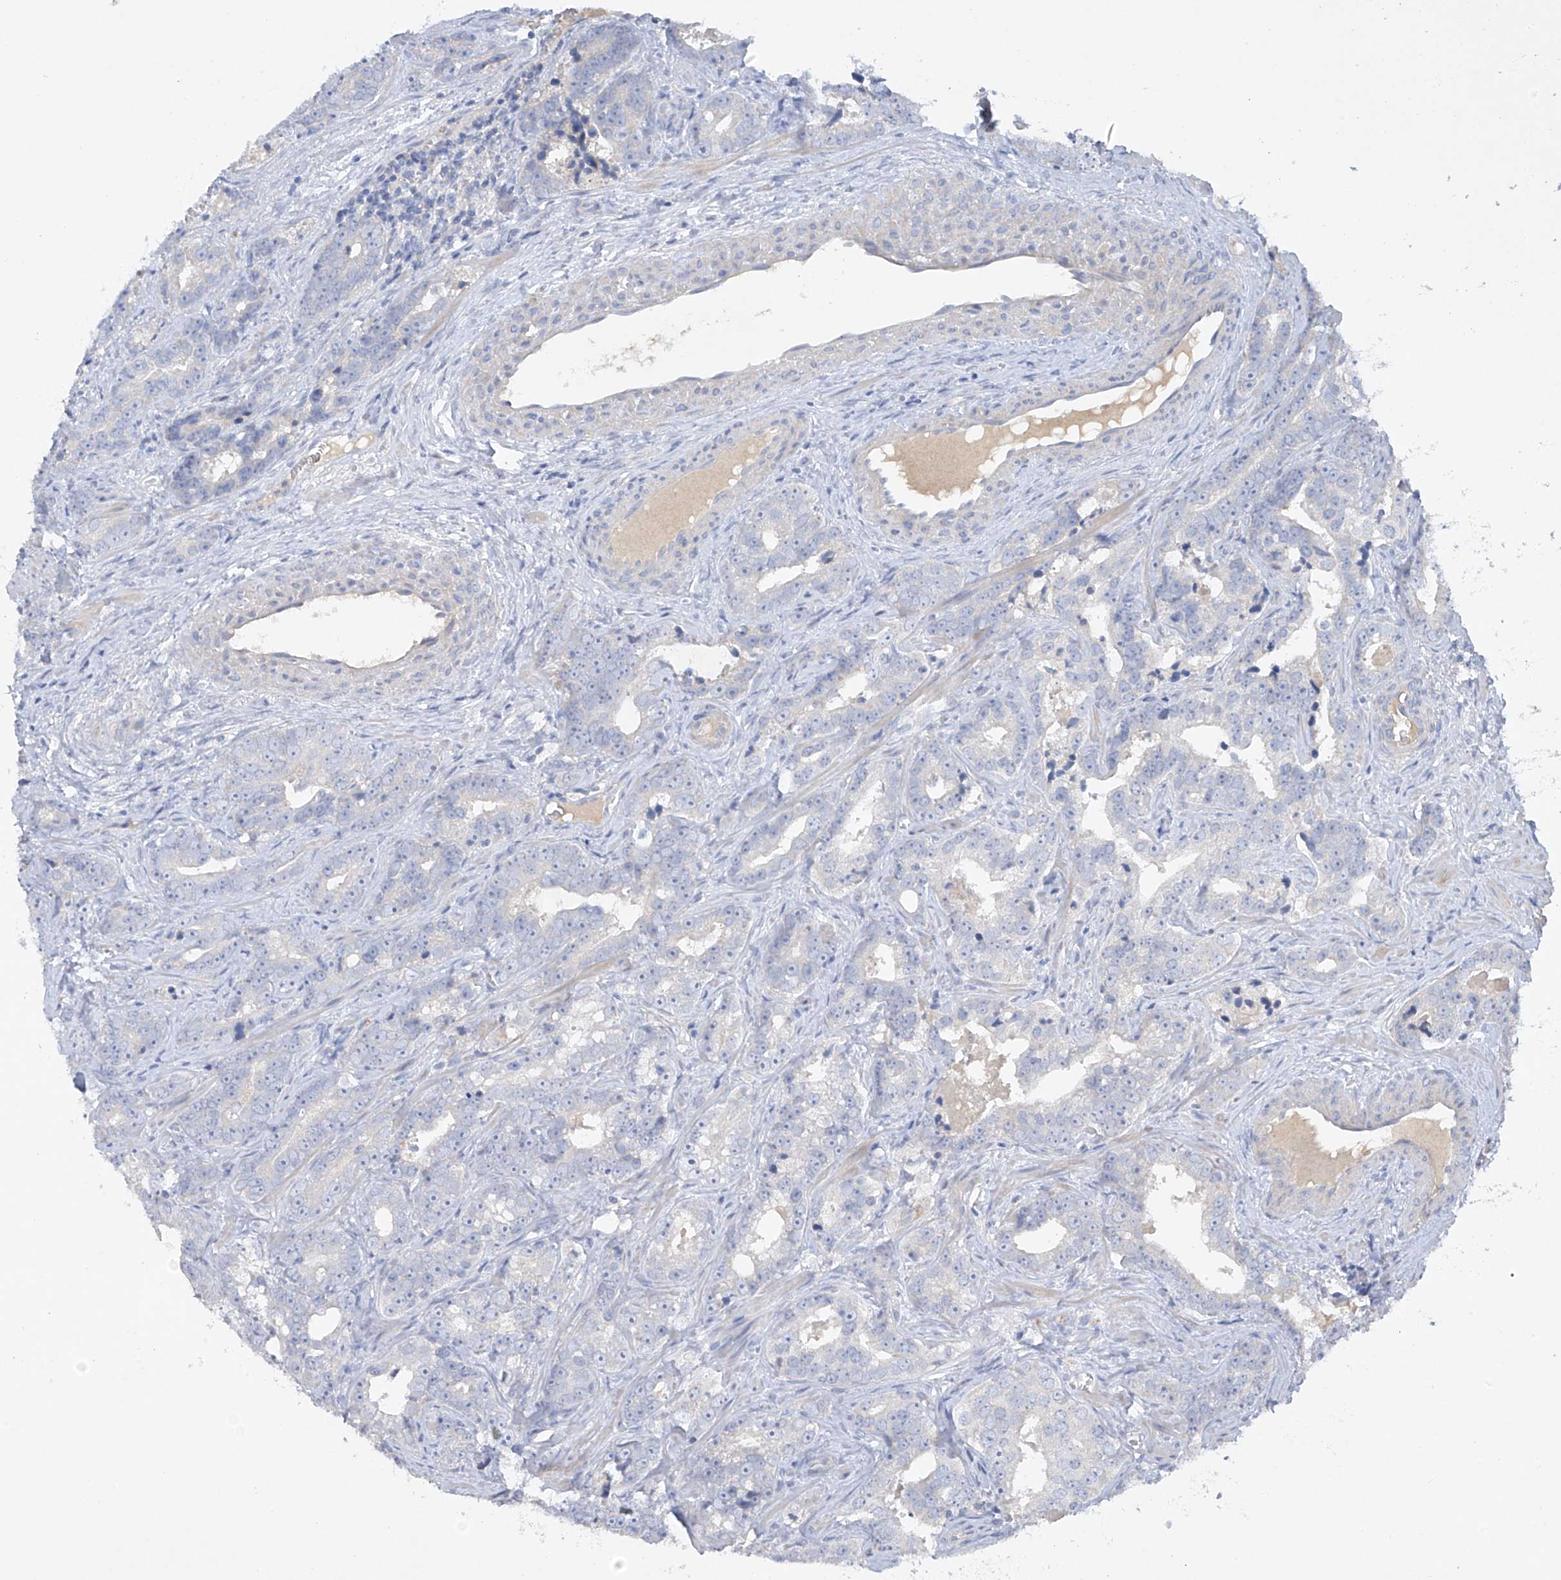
{"staining": {"intensity": "negative", "quantity": "none", "location": "none"}, "tissue": "prostate cancer", "cell_type": "Tumor cells", "image_type": "cancer", "snomed": [{"axis": "morphology", "description": "Adenocarcinoma, High grade"}, {"axis": "topography", "description": "Prostate"}], "caption": "A histopathology image of human adenocarcinoma (high-grade) (prostate) is negative for staining in tumor cells. (Immunohistochemistry (ihc), brightfield microscopy, high magnification).", "gene": "PRSS12", "patient": {"sex": "male", "age": 62}}